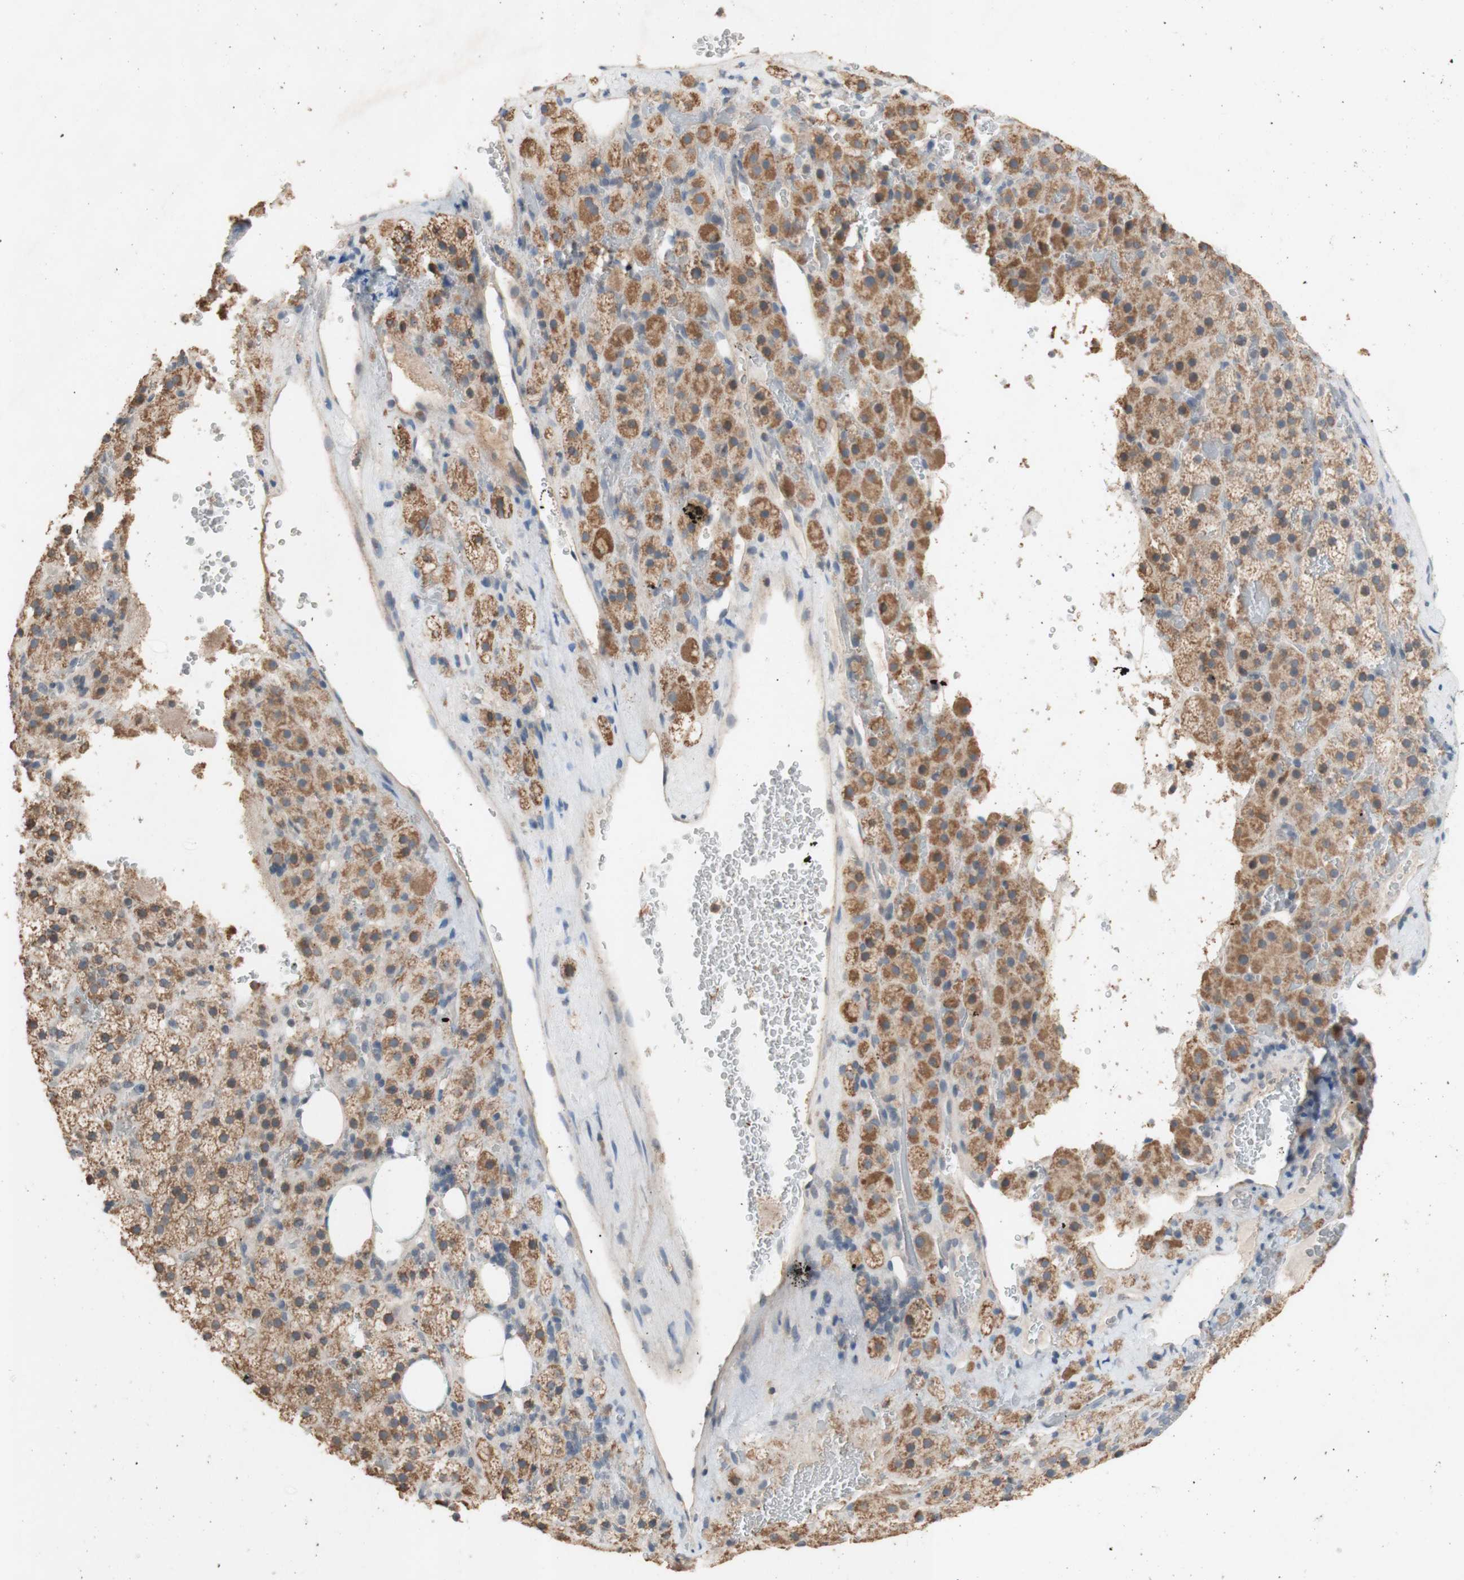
{"staining": {"intensity": "moderate", "quantity": "25%-75%", "location": "cytoplasmic/membranous"}, "tissue": "adrenal gland", "cell_type": "Glandular cells", "image_type": "normal", "snomed": [{"axis": "morphology", "description": "Normal tissue, NOS"}, {"axis": "topography", "description": "Adrenal gland"}], "caption": "The immunohistochemical stain labels moderate cytoplasmic/membranous expression in glandular cells of normal adrenal gland. The protein is stained brown, and the nuclei are stained in blue (DAB (3,3'-diaminobenzidine) IHC with brightfield microscopy, high magnification).", "gene": "PTGIS", "patient": {"sex": "female", "age": 59}}